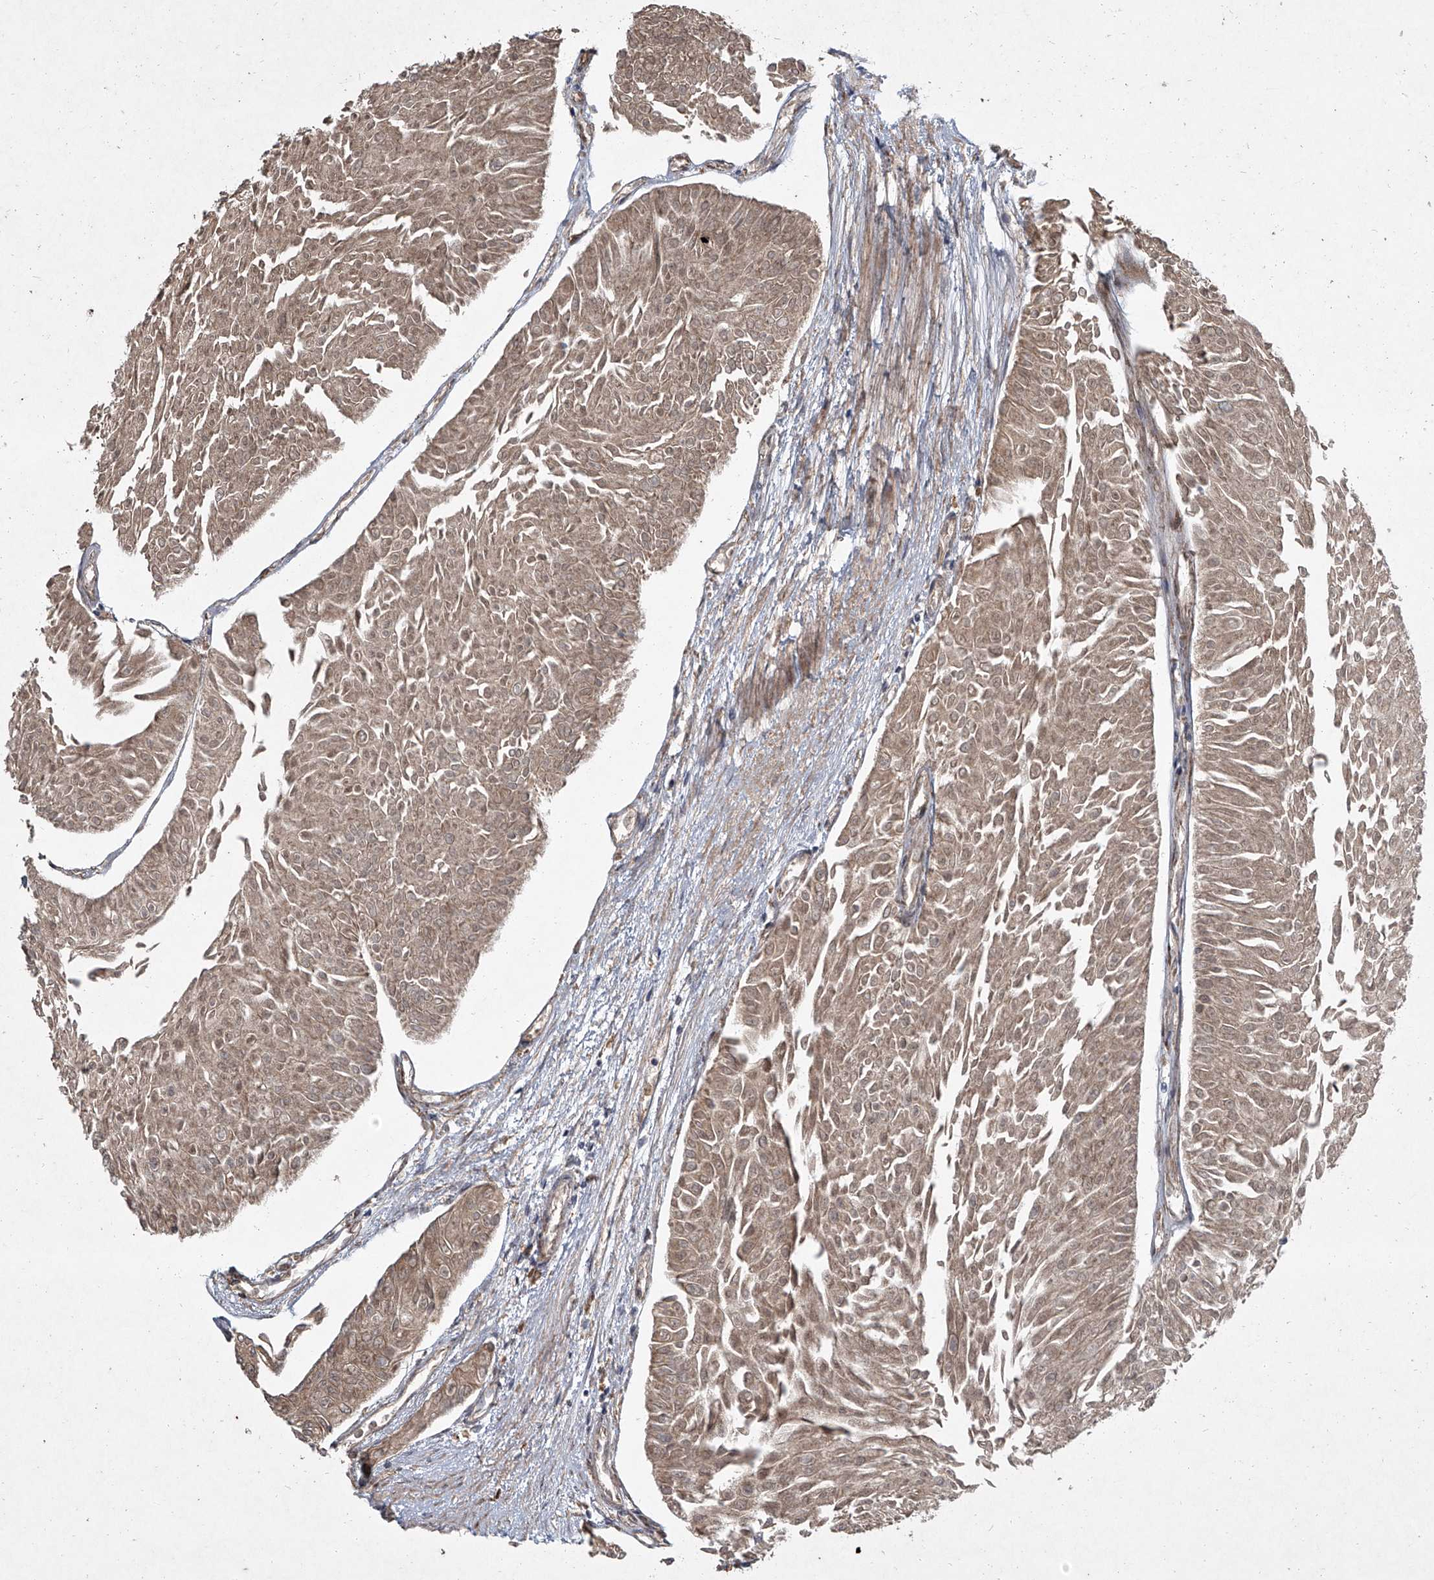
{"staining": {"intensity": "weak", "quantity": ">75%", "location": "cytoplasmic/membranous"}, "tissue": "urothelial cancer", "cell_type": "Tumor cells", "image_type": "cancer", "snomed": [{"axis": "morphology", "description": "Urothelial carcinoma, Low grade"}, {"axis": "topography", "description": "Urinary bladder"}], "caption": "This image reveals immunohistochemistry (IHC) staining of urothelial cancer, with low weak cytoplasmic/membranous staining in approximately >75% of tumor cells.", "gene": "EVA1C", "patient": {"sex": "male", "age": 67}}